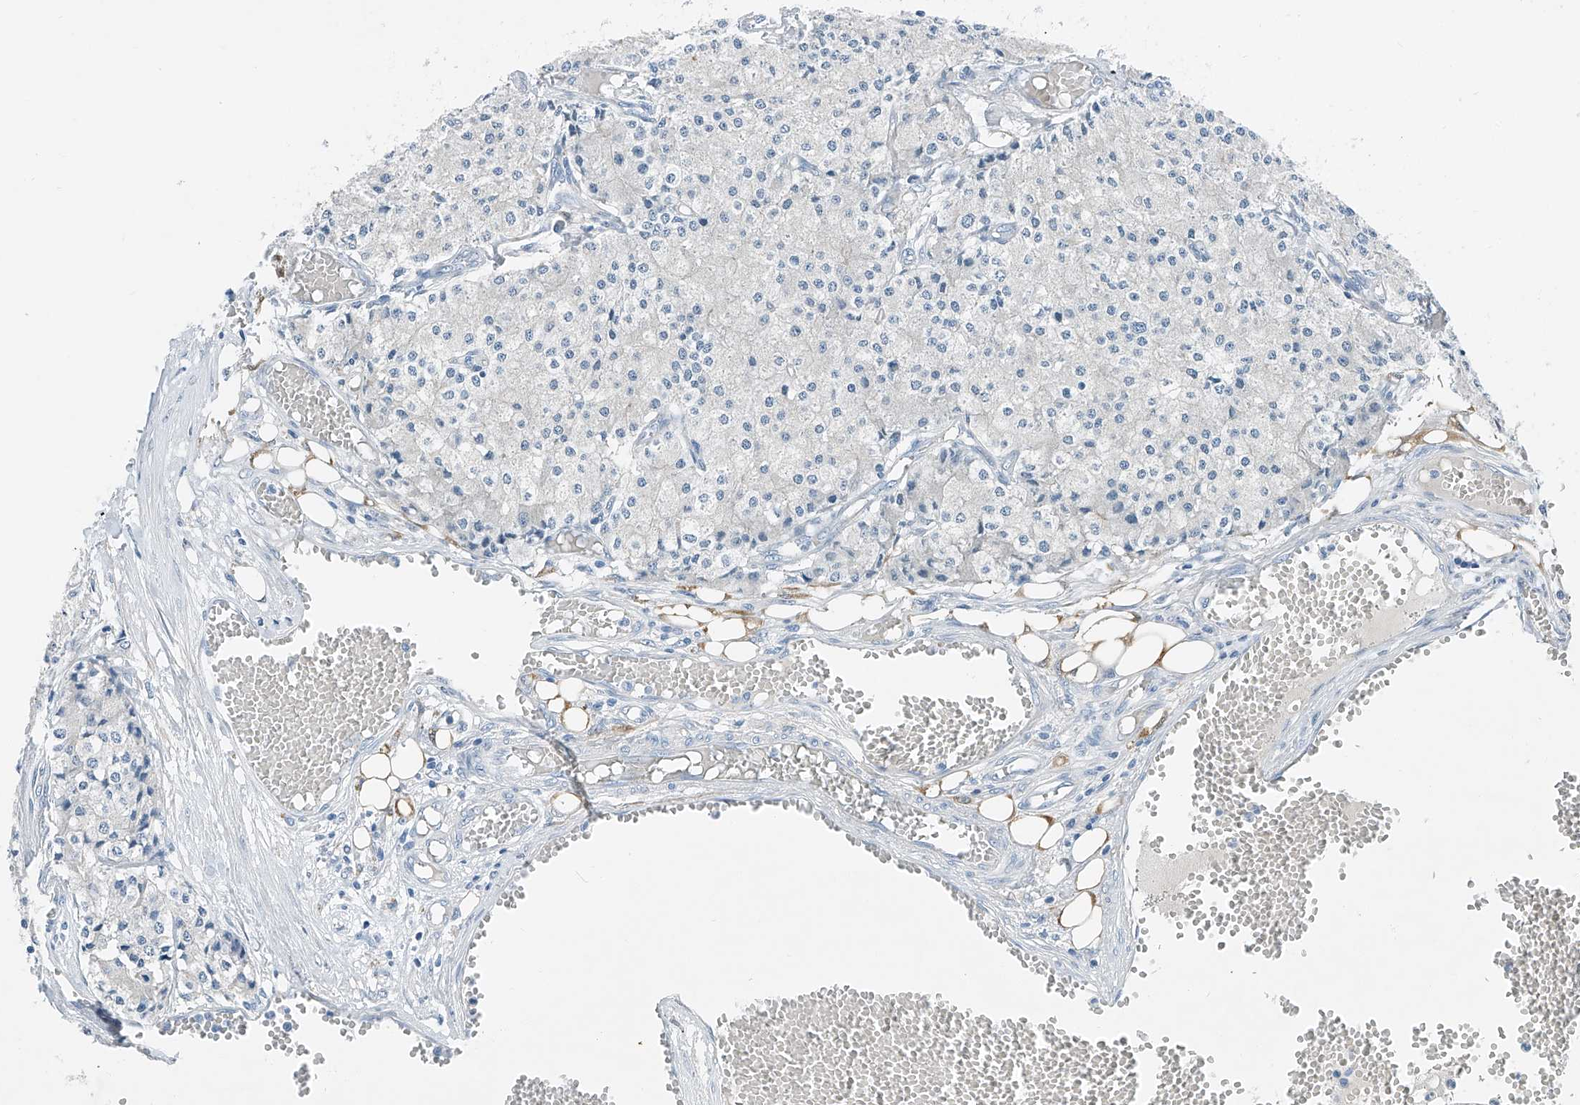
{"staining": {"intensity": "negative", "quantity": "none", "location": "none"}, "tissue": "carcinoid", "cell_type": "Tumor cells", "image_type": "cancer", "snomed": [{"axis": "morphology", "description": "Carcinoid, malignant, NOS"}, {"axis": "topography", "description": "Colon"}], "caption": "Carcinoid (malignant) was stained to show a protein in brown. There is no significant positivity in tumor cells.", "gene": "MDGA1", "patient": {"sex": "female", "age": 52}}